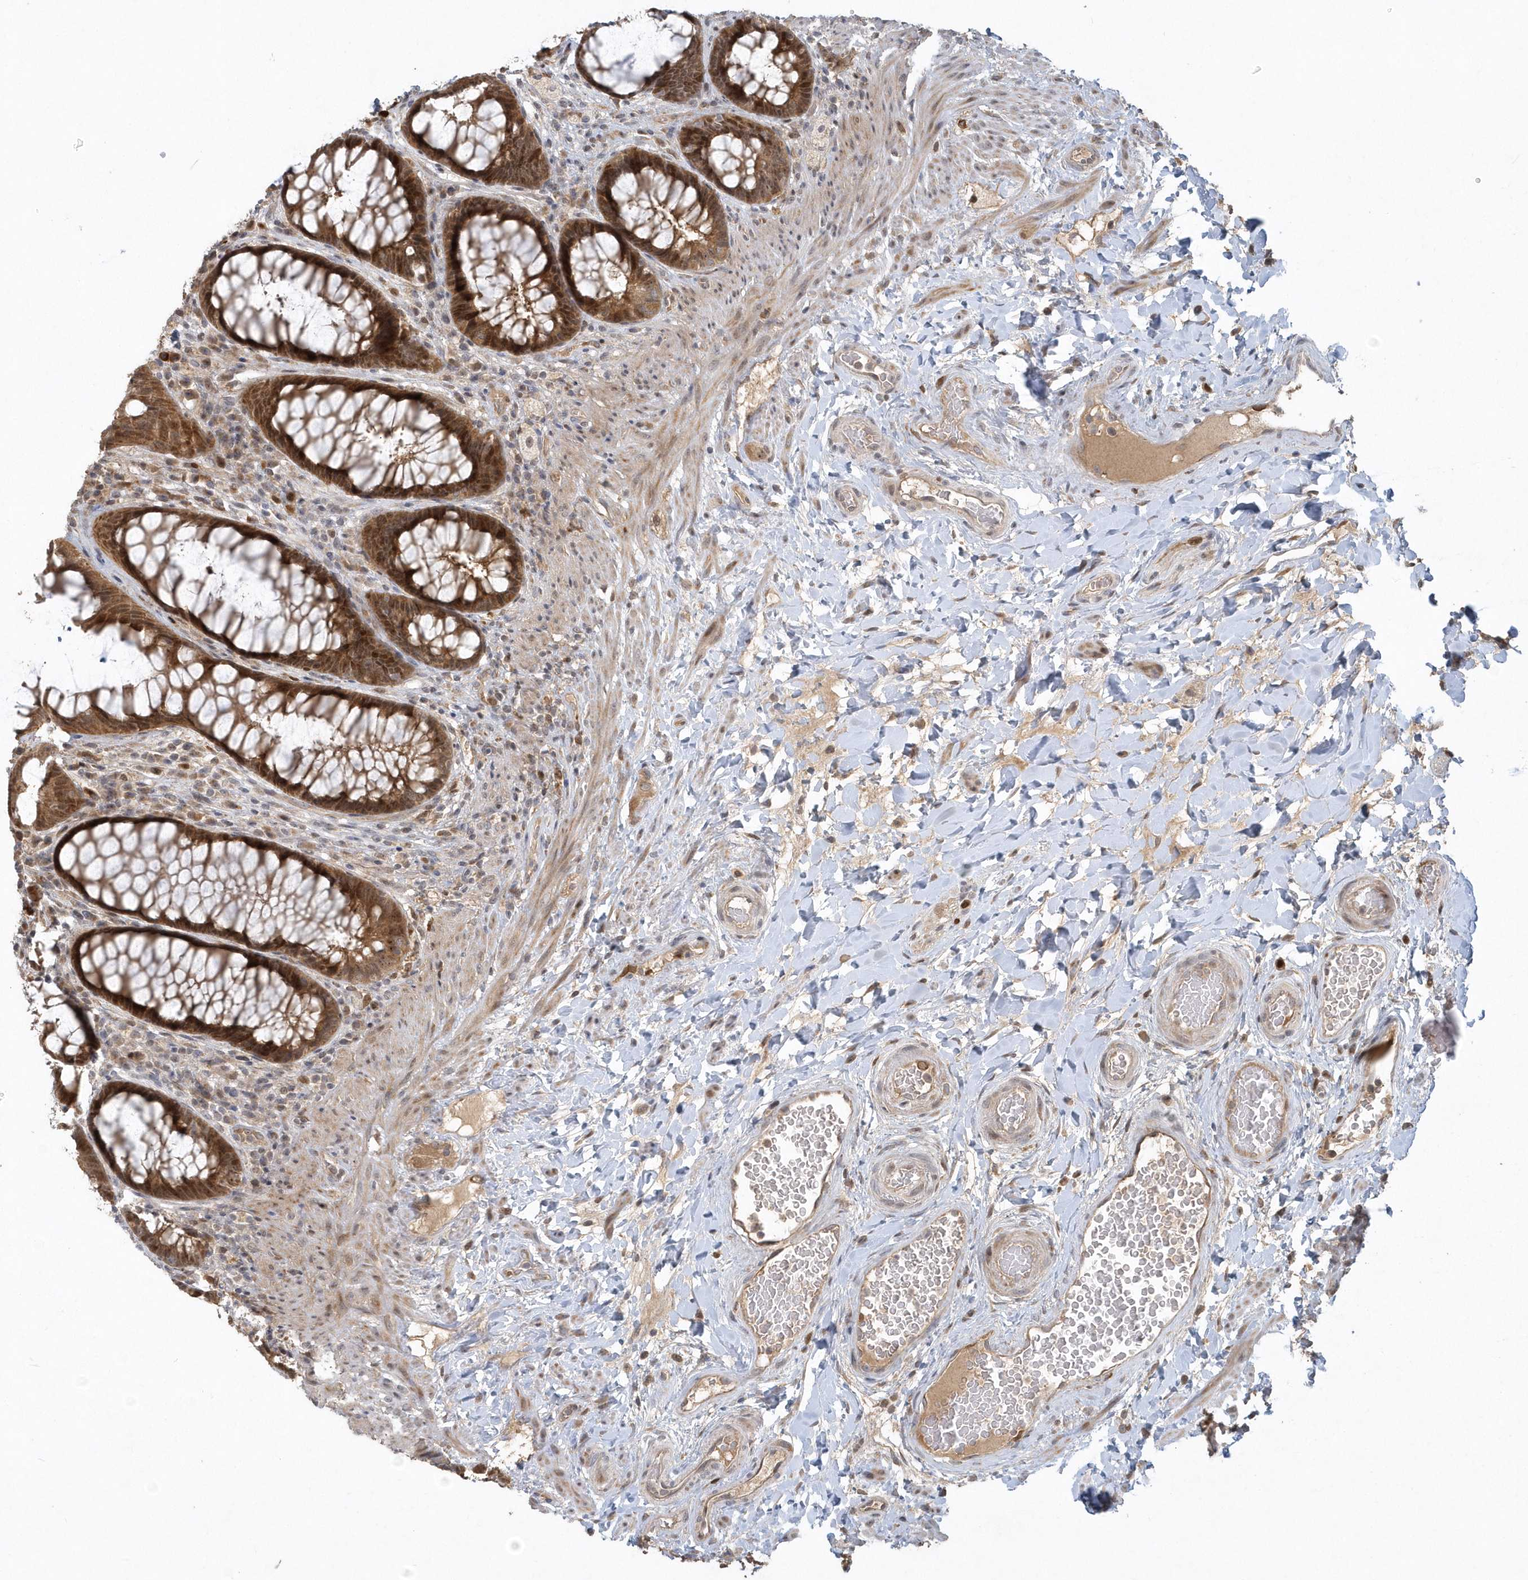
{"staining": {"intensity": "strong", "quantity": ">75%", "location": "cytoplasmic/membranous,nuclear"}, "tissue": "rectum", "cell_type": "Glandular cells", "image_type": "normal", "snomed": [{"axis": "morphology", "description": "Normal tissue, NOS"}, {"axis": "topography", "description": "Rectum"}], "caption": "Immunohistochemical staining of benign rectum shows high levels of strong cytoplasmic/membranous,nuclear staining in about >75% of glandular cells.", "gene": "TRAIP", "patient": {"sex": "female", "age": 46}}